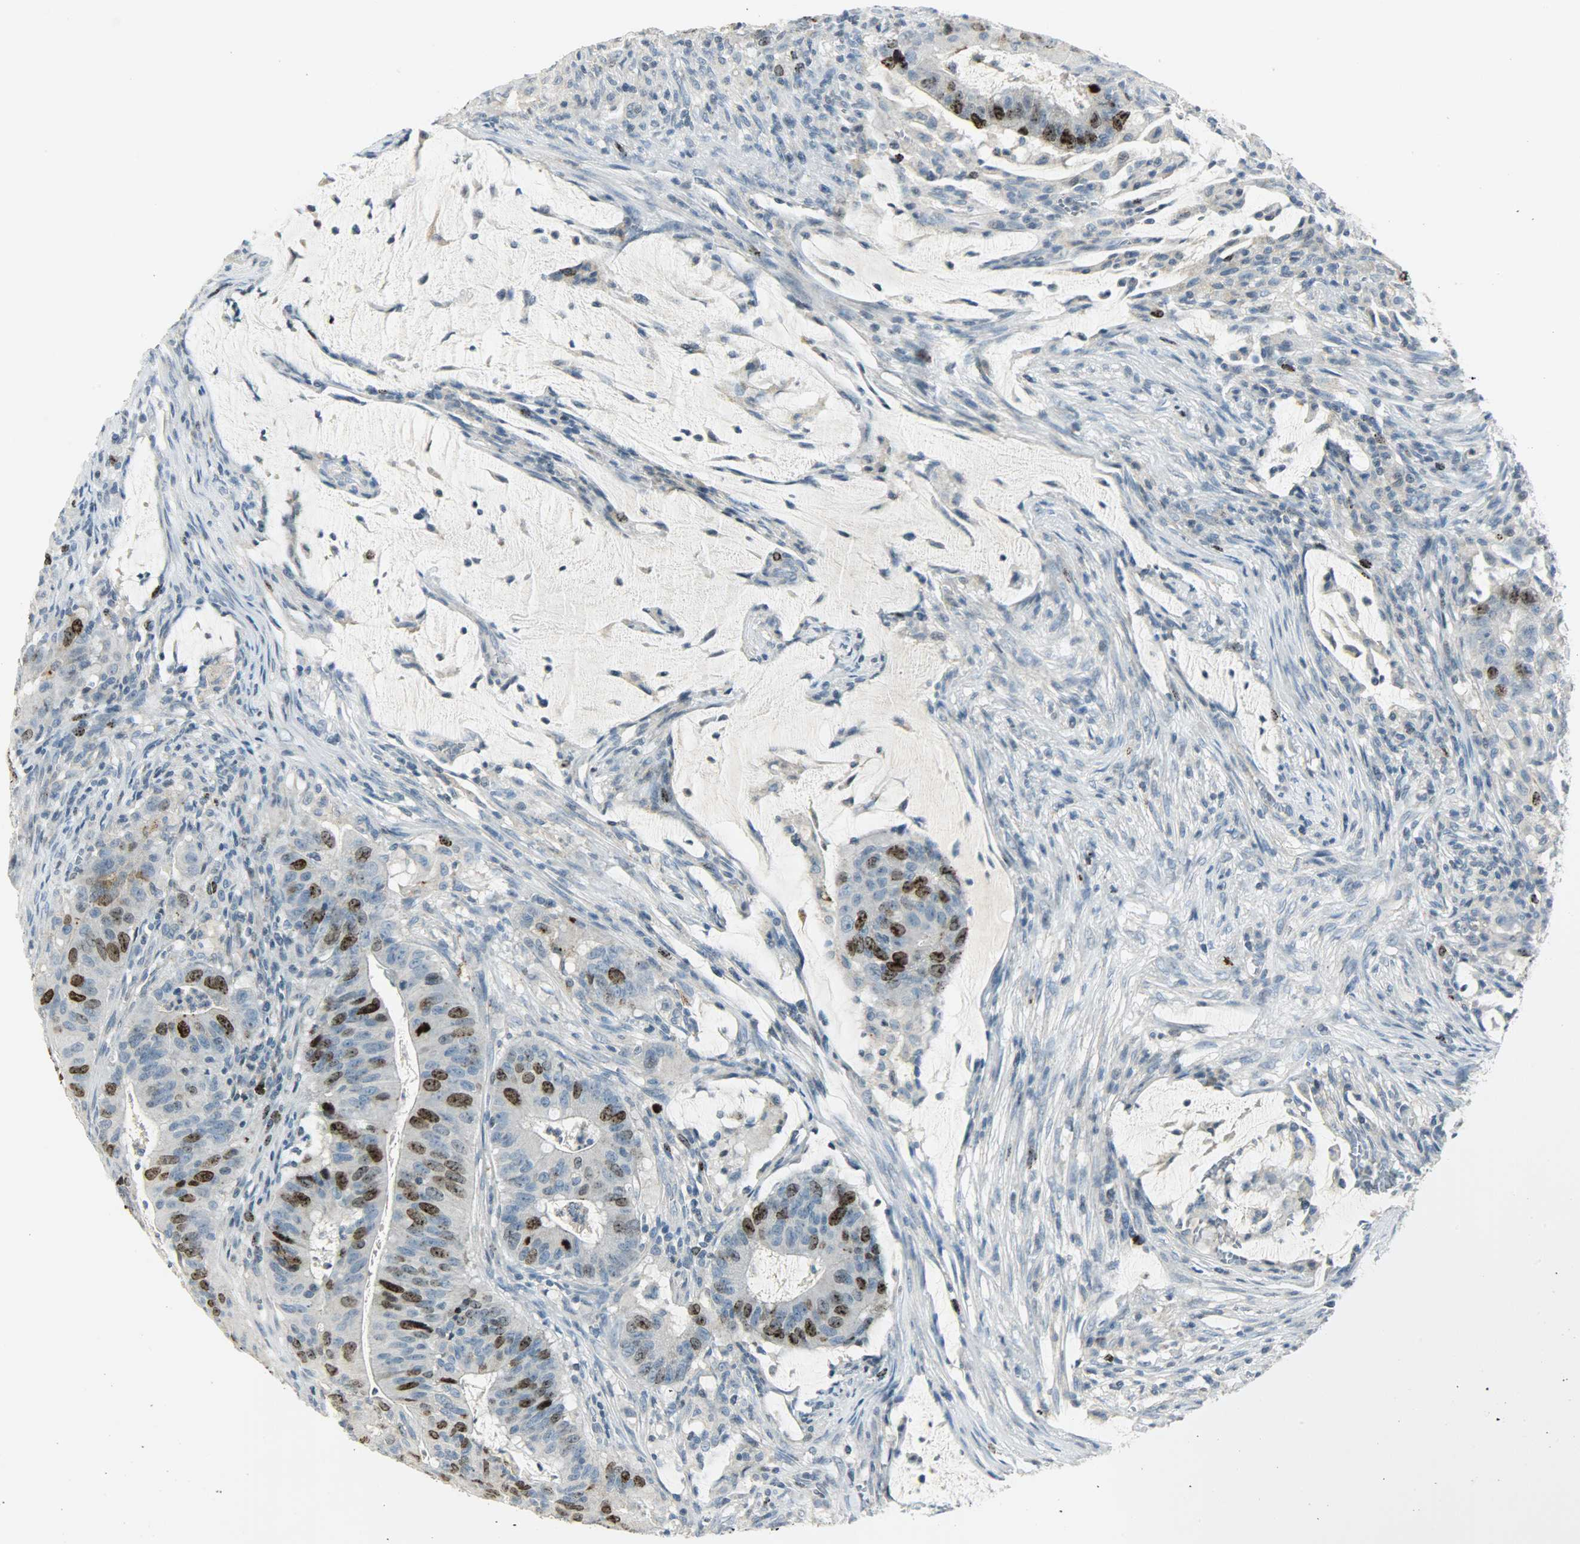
{"staining": {"intensity": "strong", "quantity": "25%-75%", "location": "nuclear"}, "tissue": "colorectal cancer", "cell_type": "Tumor cells", "image_type": "cancer", "snomed": [{"axis": "morphology", "description": "Adenocarcinoma, NOS"}, {"axis": "topography", "description": "Colon"}], "caption": "Immunohistochemical staining of colorectal cancer (adenocarcinoma) exhibits strong nuclear protein staining in approximately 25%-75% of tumor cells.", "gene": "AURKB", "patient": {"sex": "male", "age": 45}}